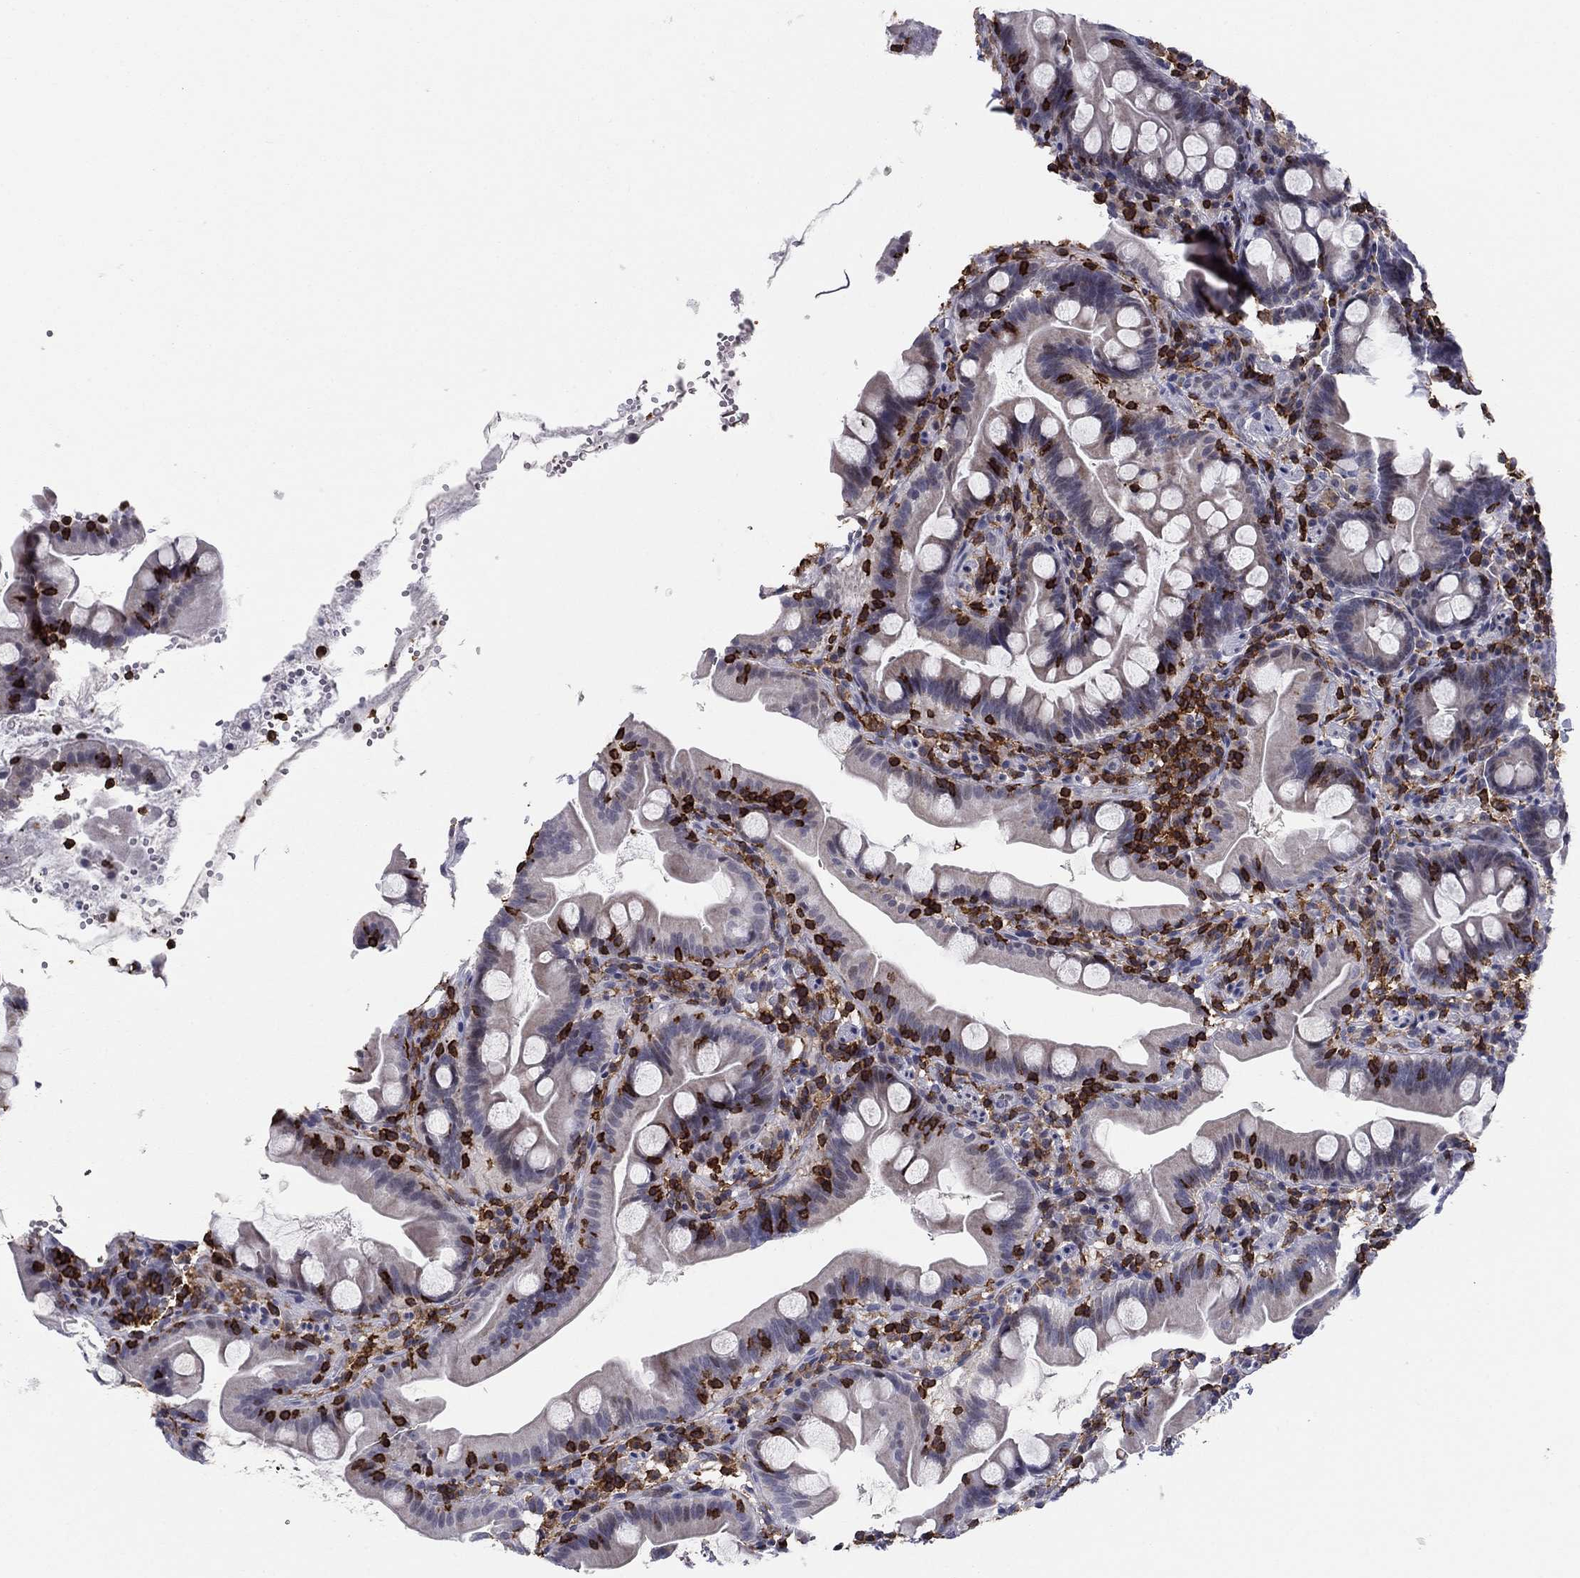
{"staining": {"intensity": "negative", "quantity": "none", "location": "none"}, "tissue": "small intestine", "cell_type": "Glandular cells", "image_type": "normal", "snomed": [{"axis": "morphology", "description": "Normal tissue, NOS"}, {"axis": "topography", "description": "Small intestine"}], "caption": "High power microscopy image of an IHC photomicrograph of benign small intestine, revealing no significant positivity in glandular cells.", "gene": "ARHGAP27", "patient": {"sex": "female", "age": 44}}